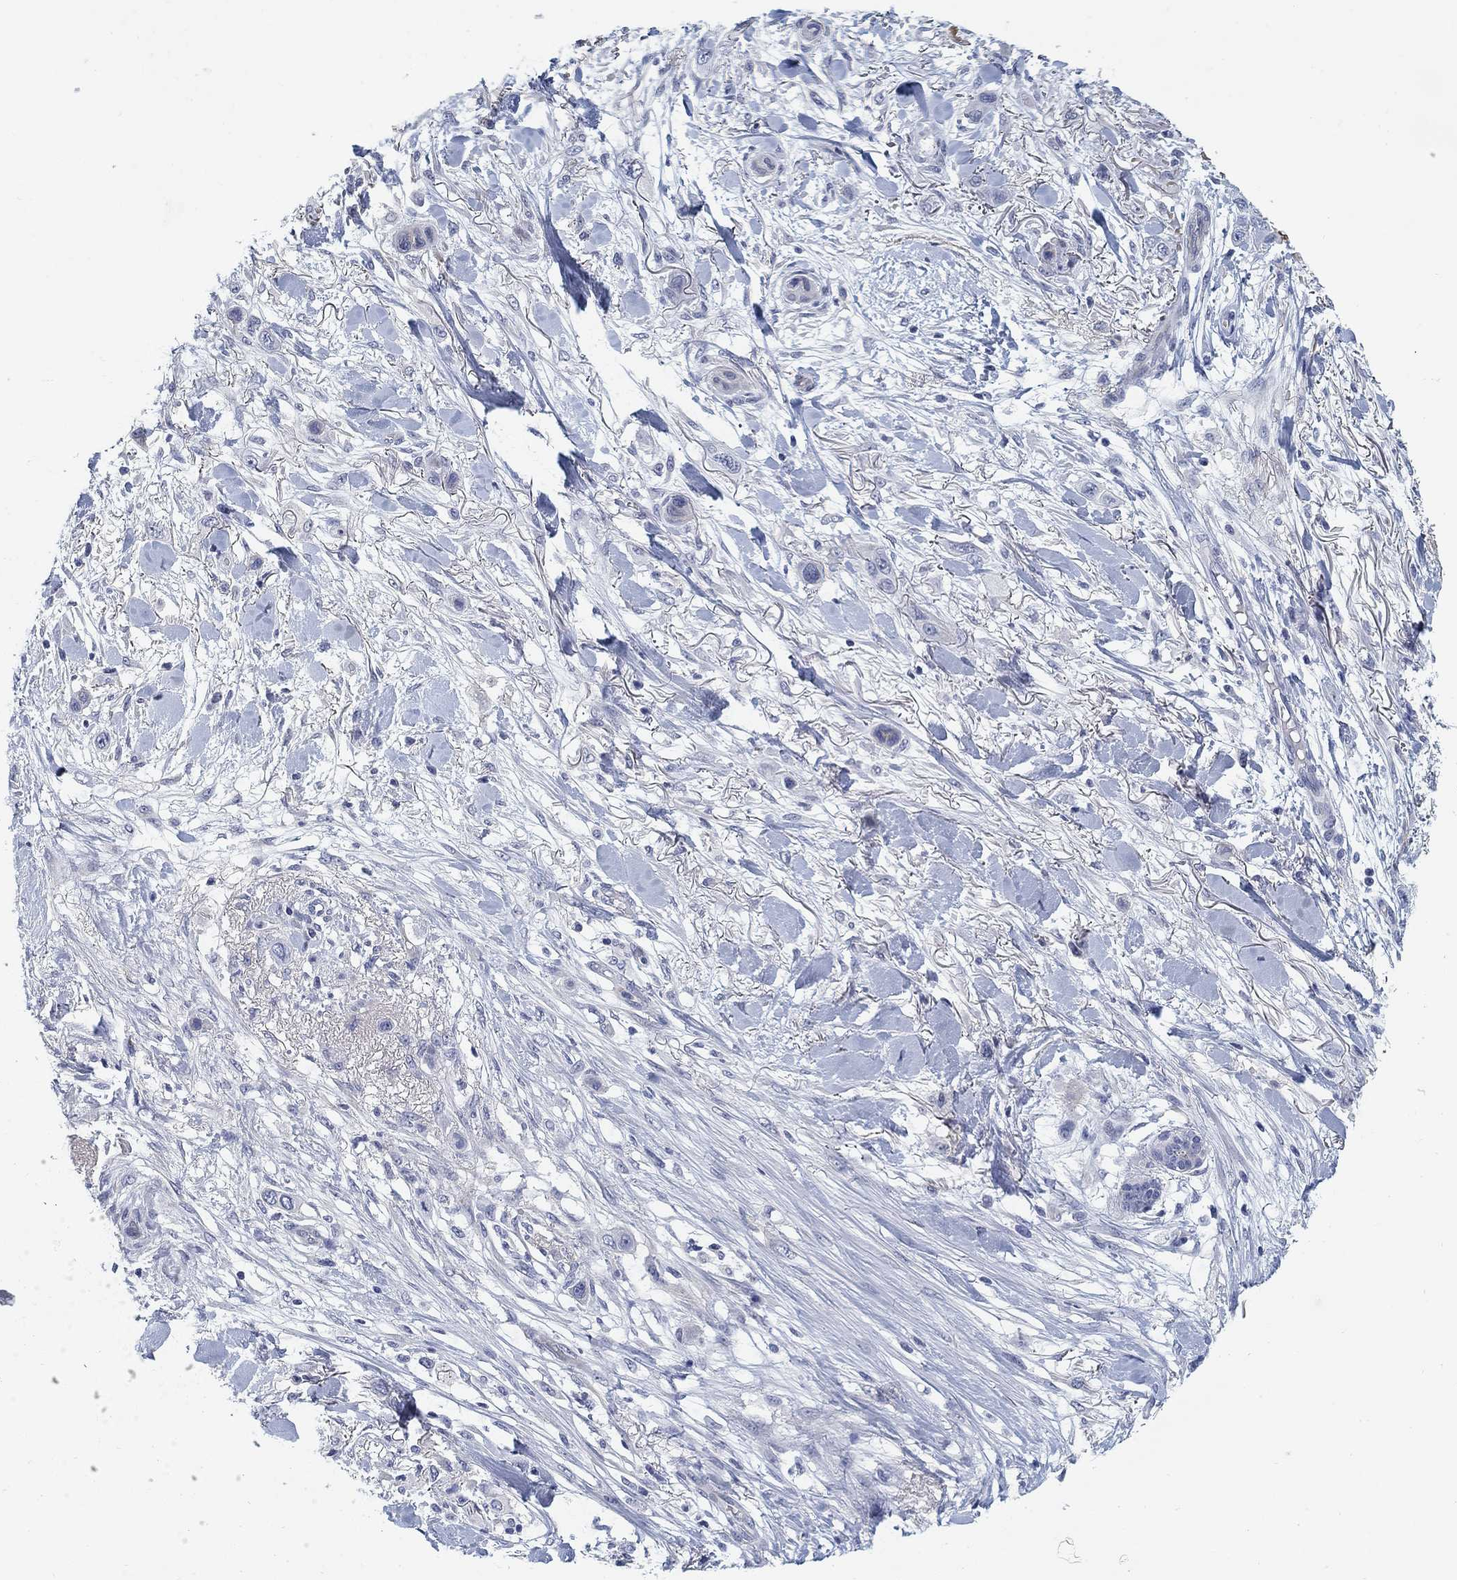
{"staining": {"intensity": "negative", "quantity": "none", "location": "none"}, "tissue": "skin cancer", "cell_type": "Tumor cells", "image_type": "cancer", "snomed": [{"axis": "morphology", "description": "Squamous cell carcinoma, NOS"}, {"axis": "topography", "description": "Skin"}], "caption": "DAB (3,3'-diaminobenzidine) immunohistochemical staining of skin cancer (squamous cell carcinoma) shows no significant staining in tumor cells. Nuclei are stained in blue.", "gene": "SLC2A5", "patient": {"sex": "male", "age": 79}}